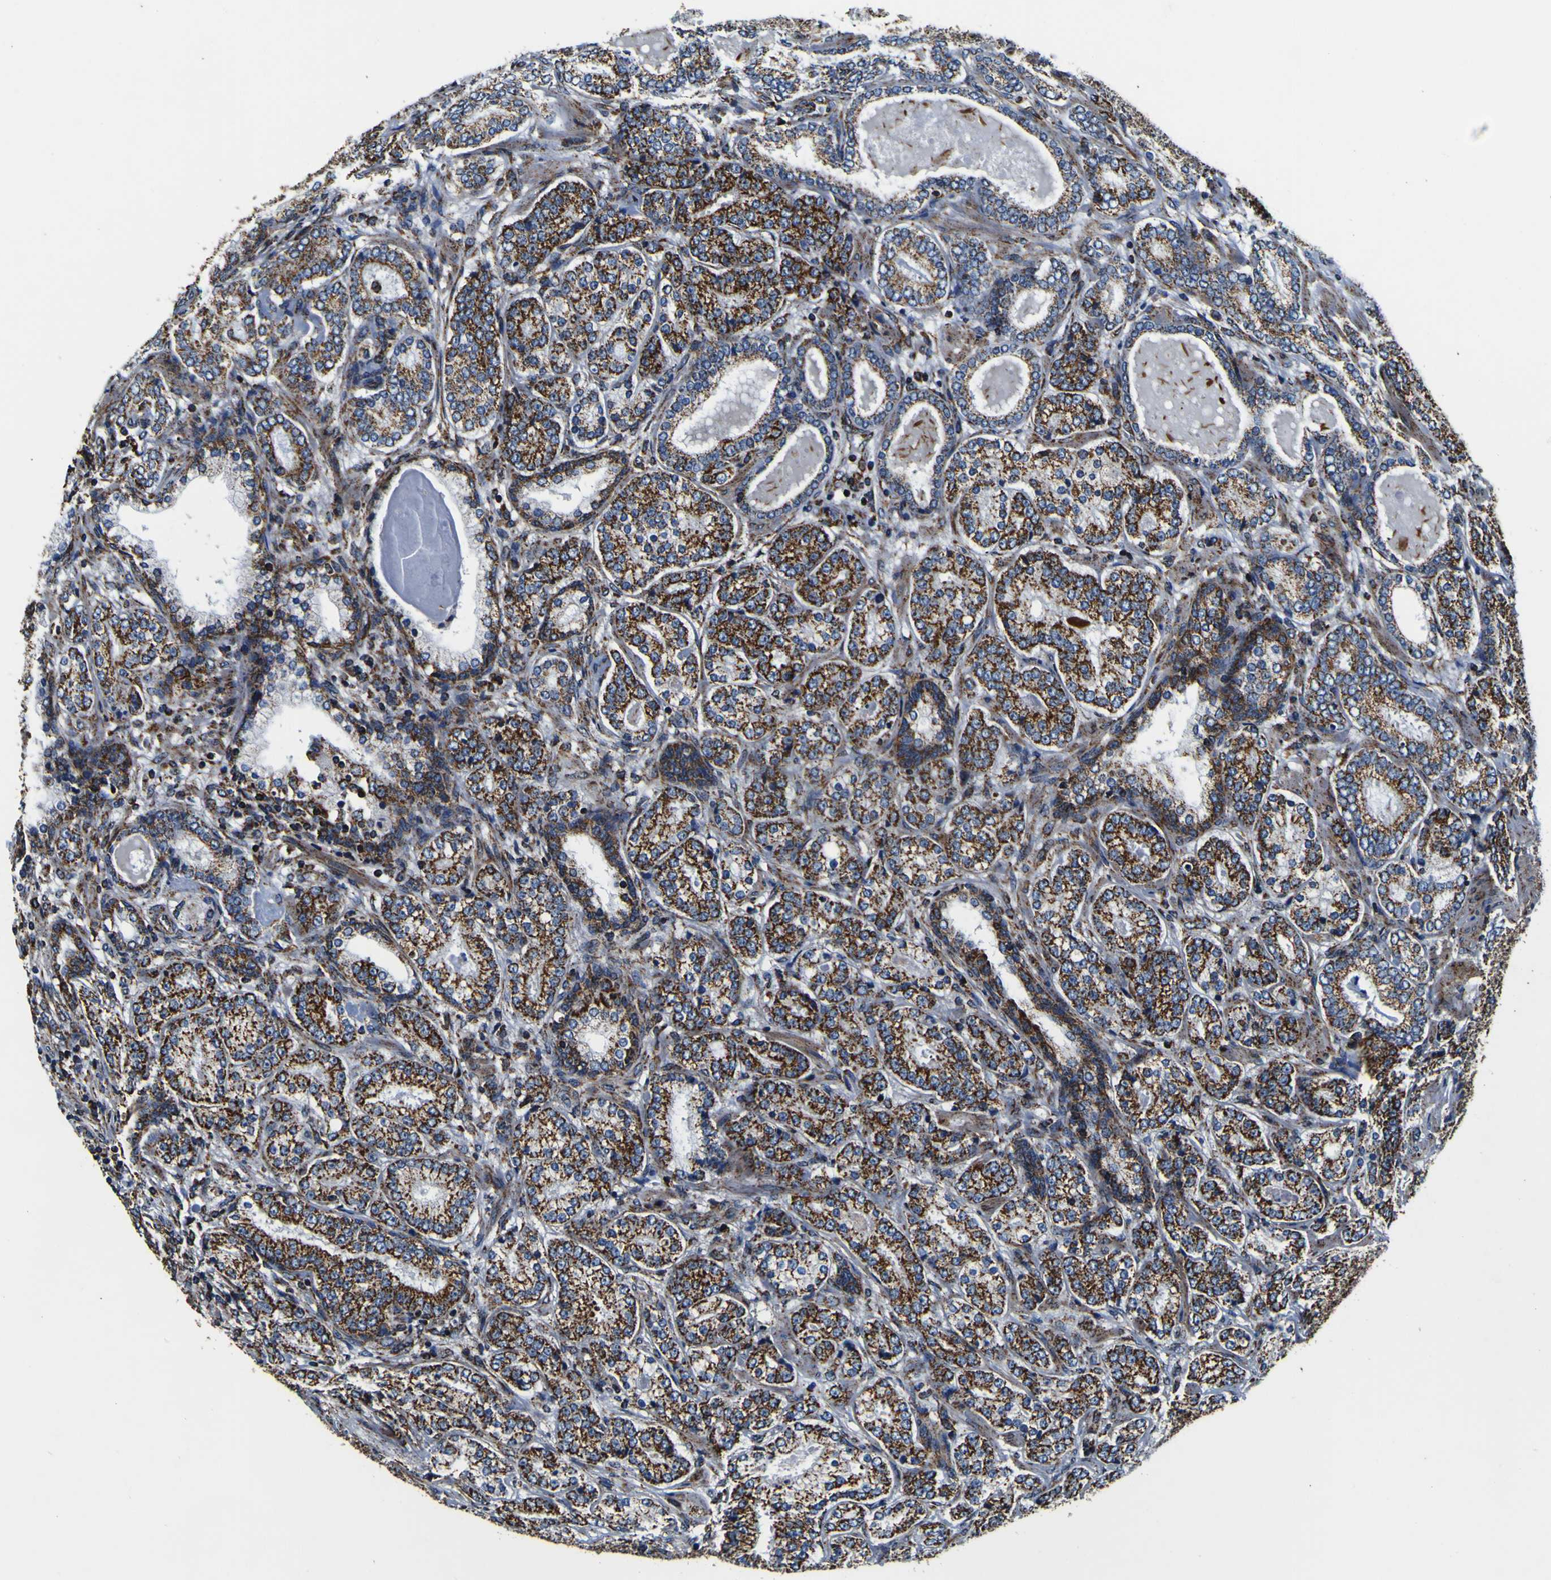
{"staining": {"intensity": "strong", "quantity": ">75%", "location": "cytoplasmic/membranous"}, "tissue": "prostate cancer", "cell_type": "Tumor cells", "image_type": "cancer", "snomed": [{"axis": "morphology", "description": "Adenocarcinoma, High grade"}, {"axis": "topography", "description": "Prostate"}], "caption": "This image exhibits immunohistochemistry staining of high-grade adenocarcinoma (prostate), with high strong cytoplasmic/membranous expression in about >75% of tumor cells.", "gene": "PTRH2", "patient": {"sex": "male", "age": 61}}